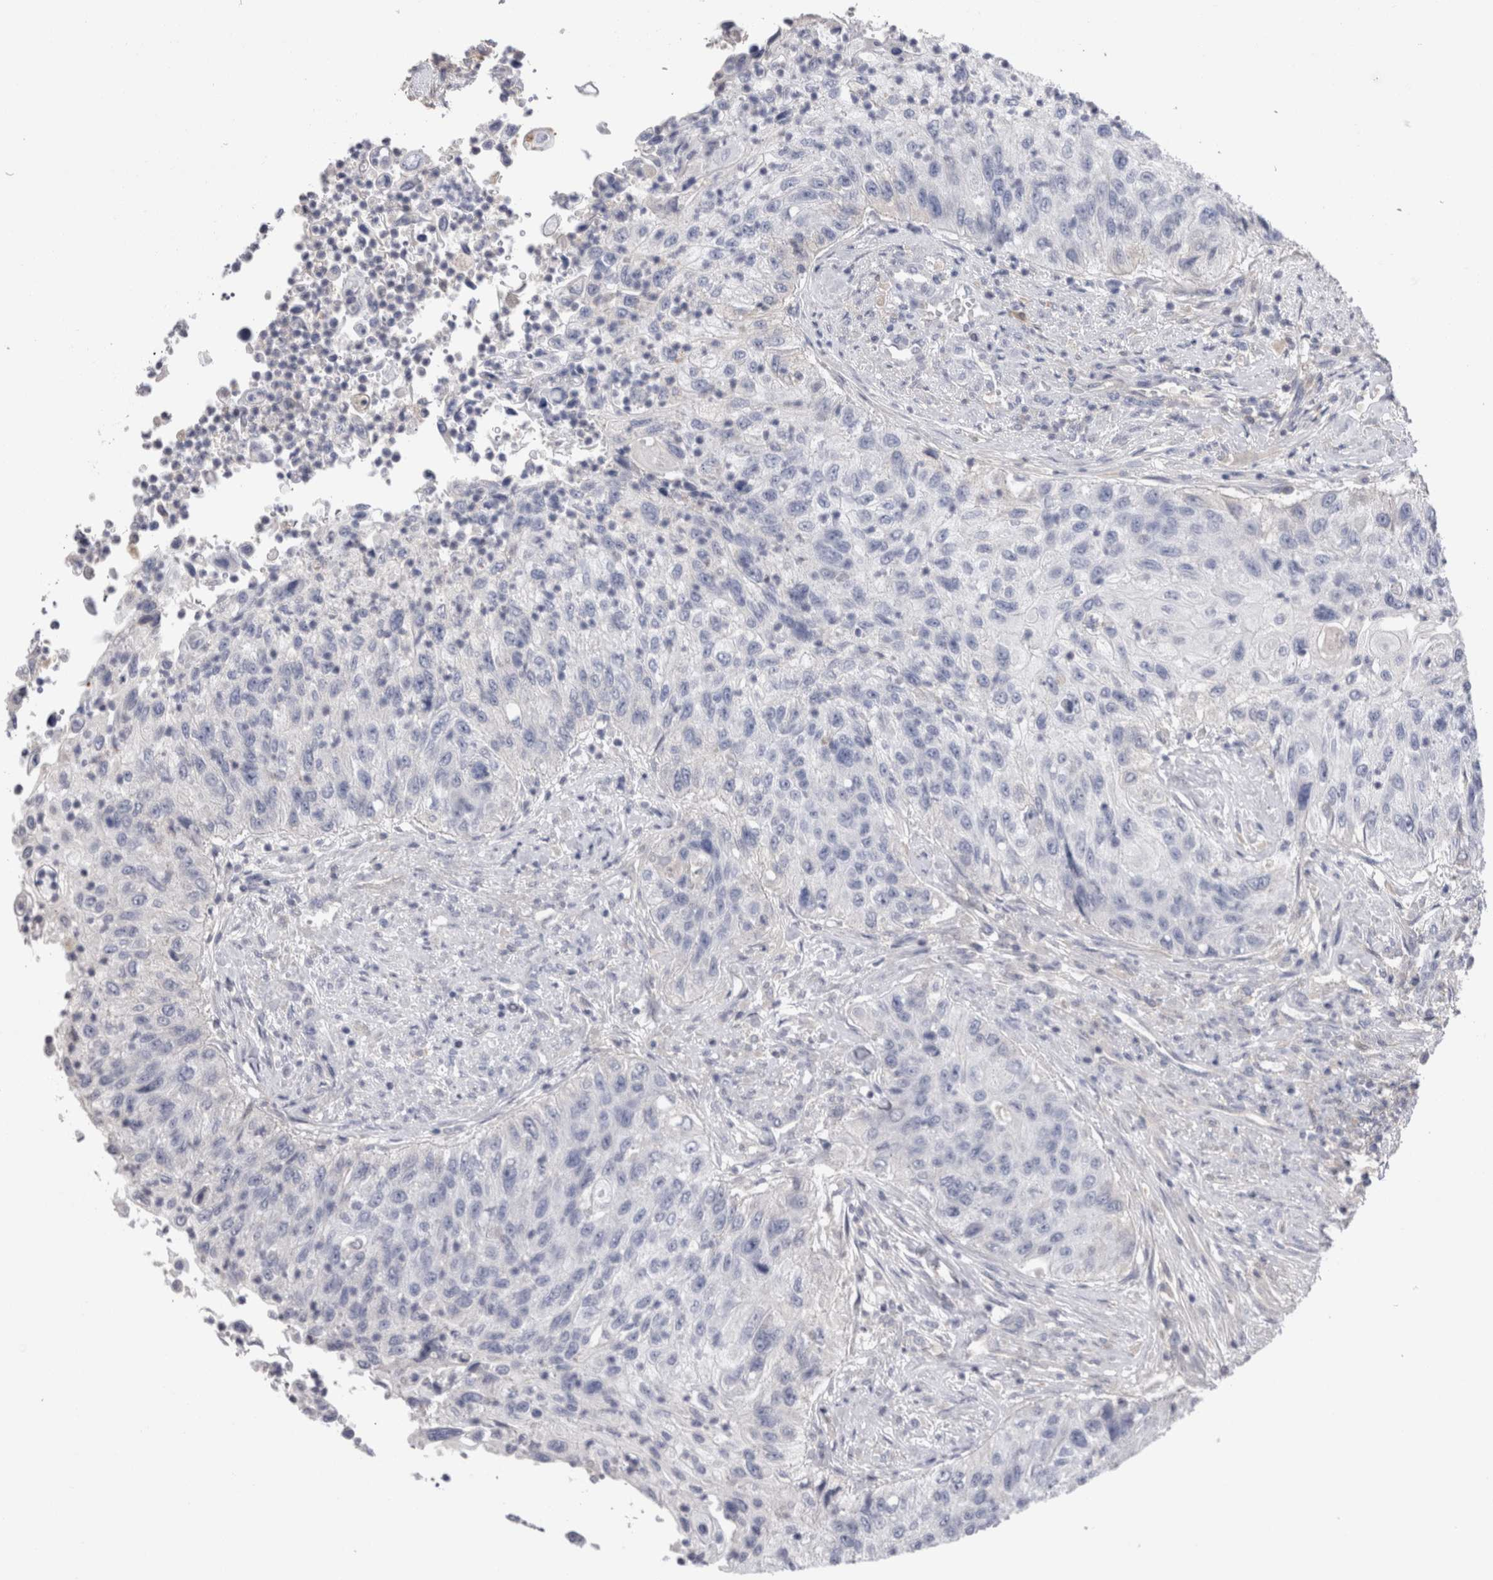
{"staining": {"intensity": "negative", "quantity": "none", "location": "none"}, "tissue": "urothelial cancer", "cell_type": "Tumor cells", "image_type": "cancer", "snomed": [{"axis": "morphology", "description": "Urothelial carcinoma, High grade"}, {"axis": "topography", "description": "Urinary bladder"}], "caption": "Immunohistochemistry (IHC) photomicrograph of neoplastic tissue: high-grade urothelial carcinoma stained with DAB shows no significant protein expression in tumor cells.", "gene": "REG1A", "patient": {"sex": "female", "age": 60}}